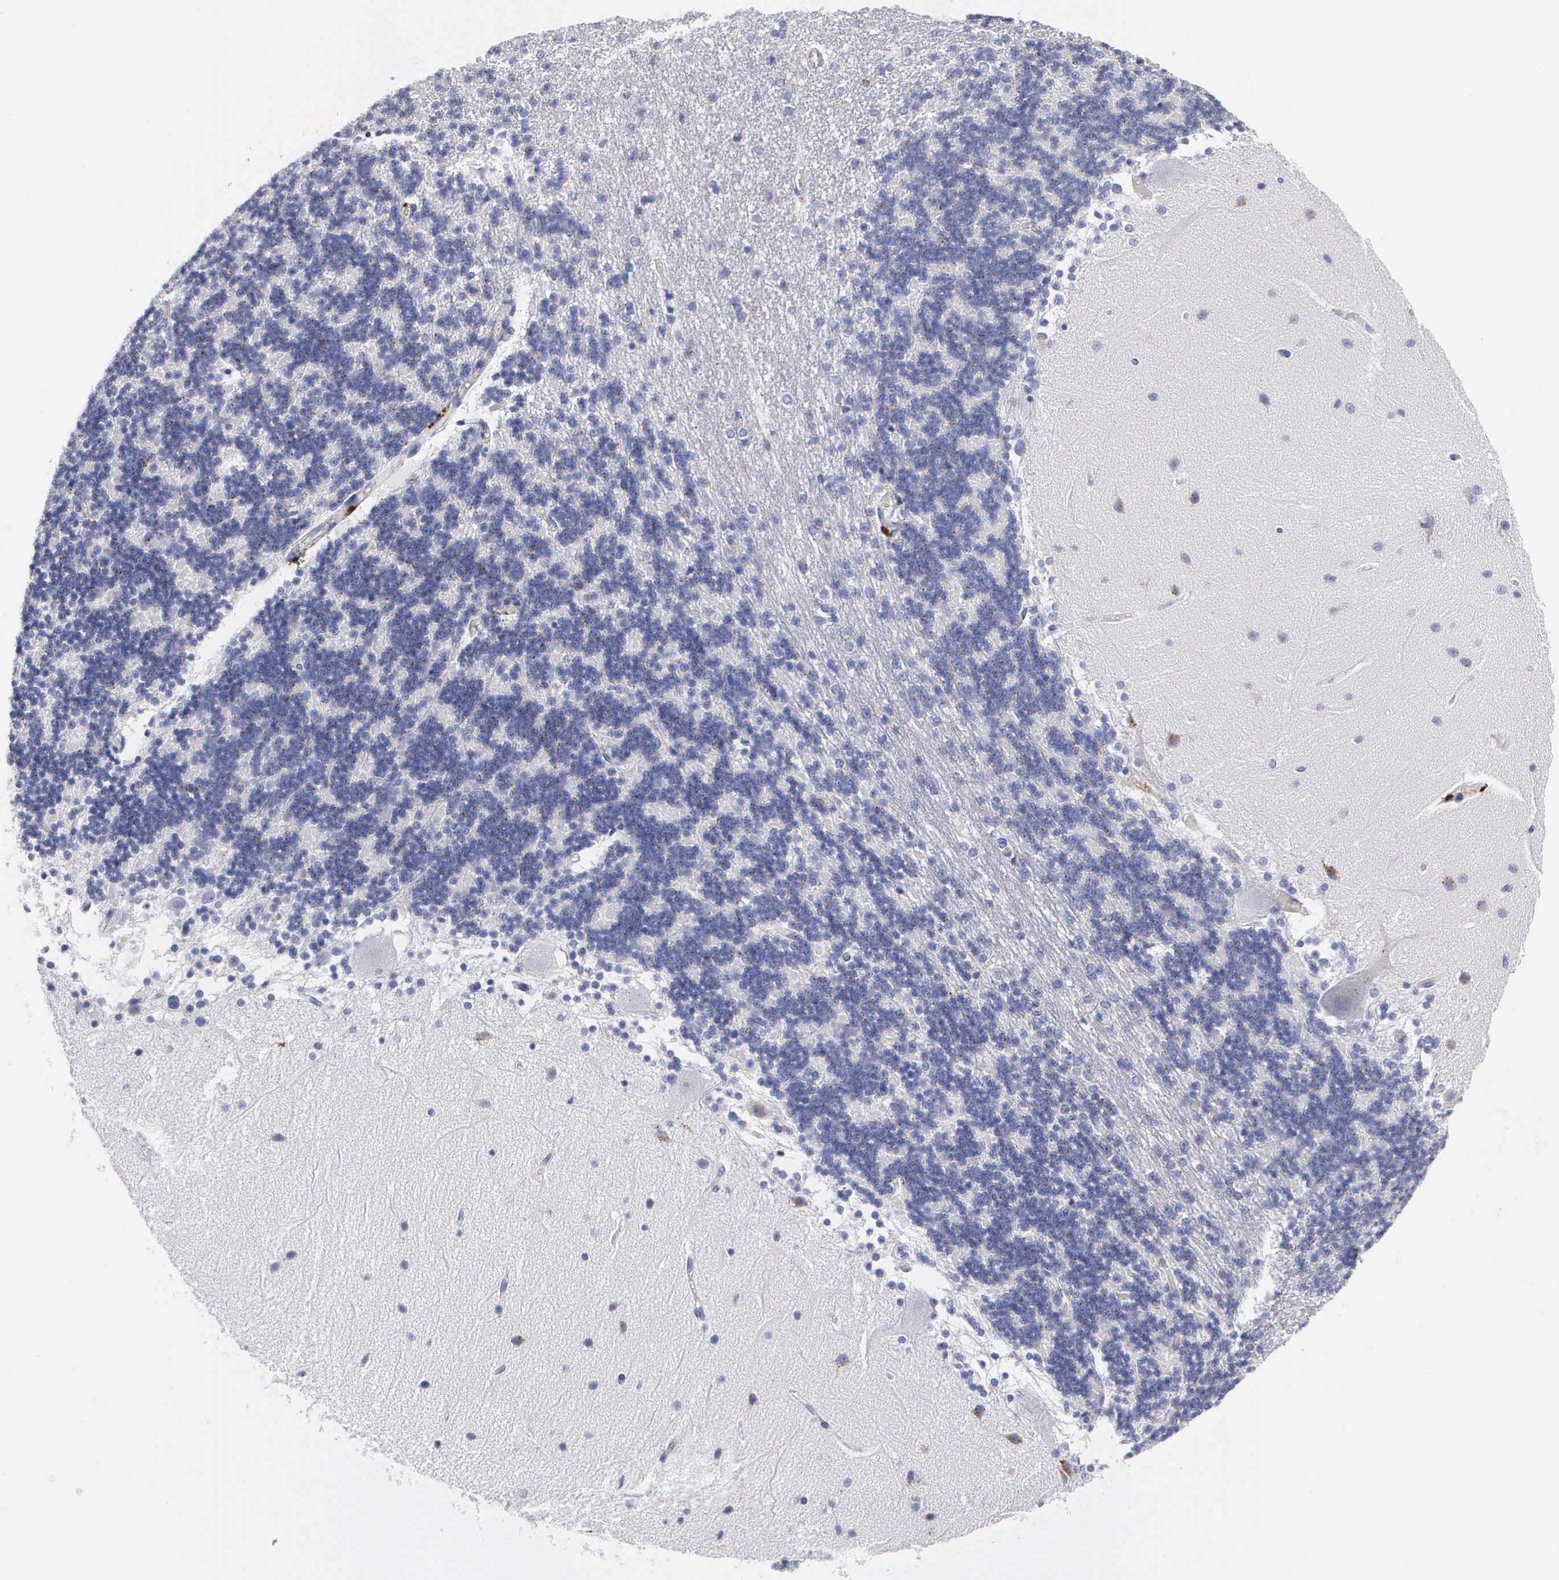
{"staining": {"intensity": "negative", "quantity": "none", "location": "none"}, "tissue": "cerebellum", "cell_type": "Cells in granular layer", "image_type": "normal", "snomed": [{"axis": "morphology", "description": "Normal tissue, NOS"}, {"axis": "topography", "description": "Cerebellum"}], "caption": "Protein analysis of normal cerebellum exhibits no significant expression in cells in granular layer. (DAB immunohistochemistry (IHC) with hematoxylin counter stain).", "gene": "CTSL", "patient": {"sex": "female", "age": 54}}